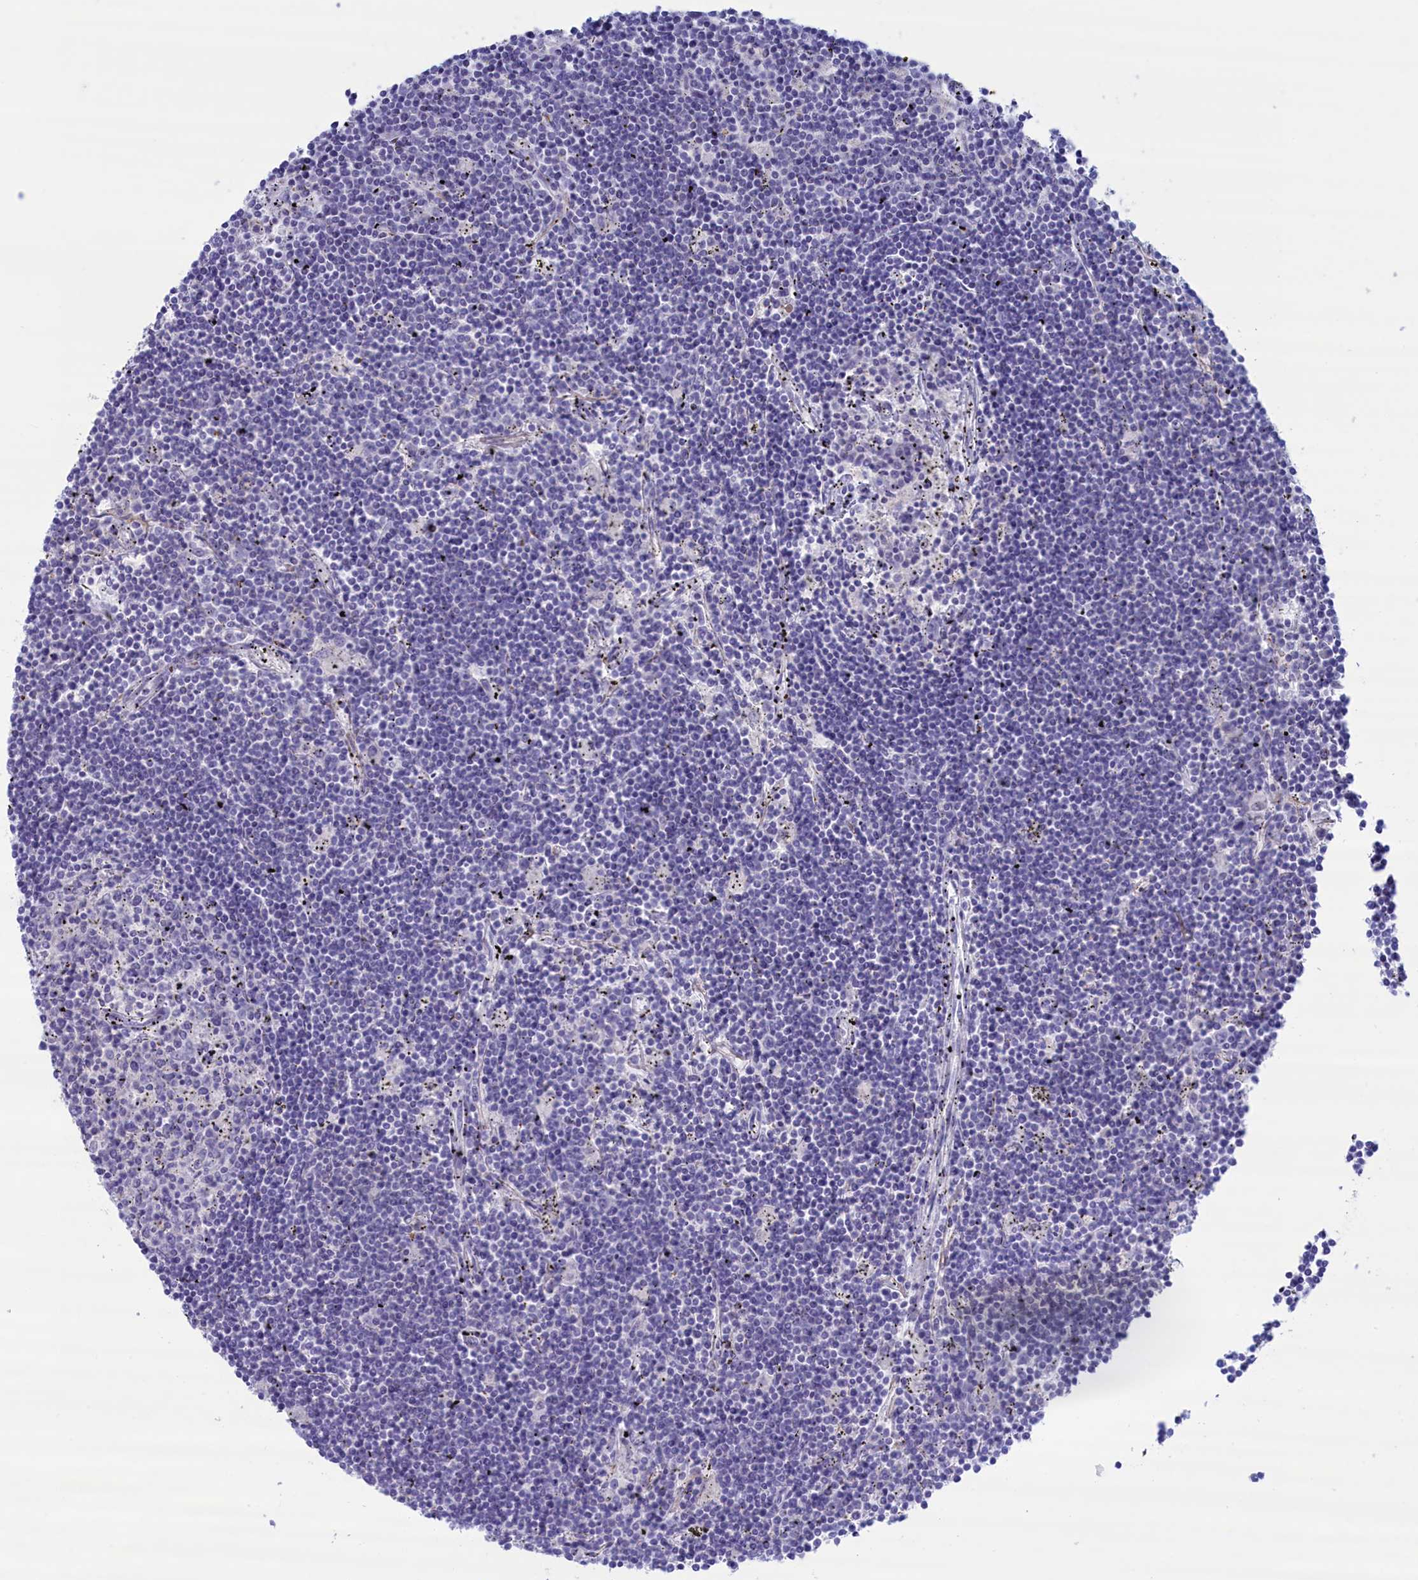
{"staining": {"intensity": "negative", "quantity": "none", "location": "none"}, "tissue": "lymphoma", "cell_type": "Tumor cells", "image_type": "cancer", "snomed": [{"axis": "morphology", "description": "Malignant lymphoma, non-Hodgkin's type, Low grade"}, {"axis": "topography", "description": "Spleen"}], "caption": "Micrograph shows no significant protein expression in tumor cells of lymphoma.", "gene": "MPV17L2", "patient": {"sex": "male", "age": 76}}